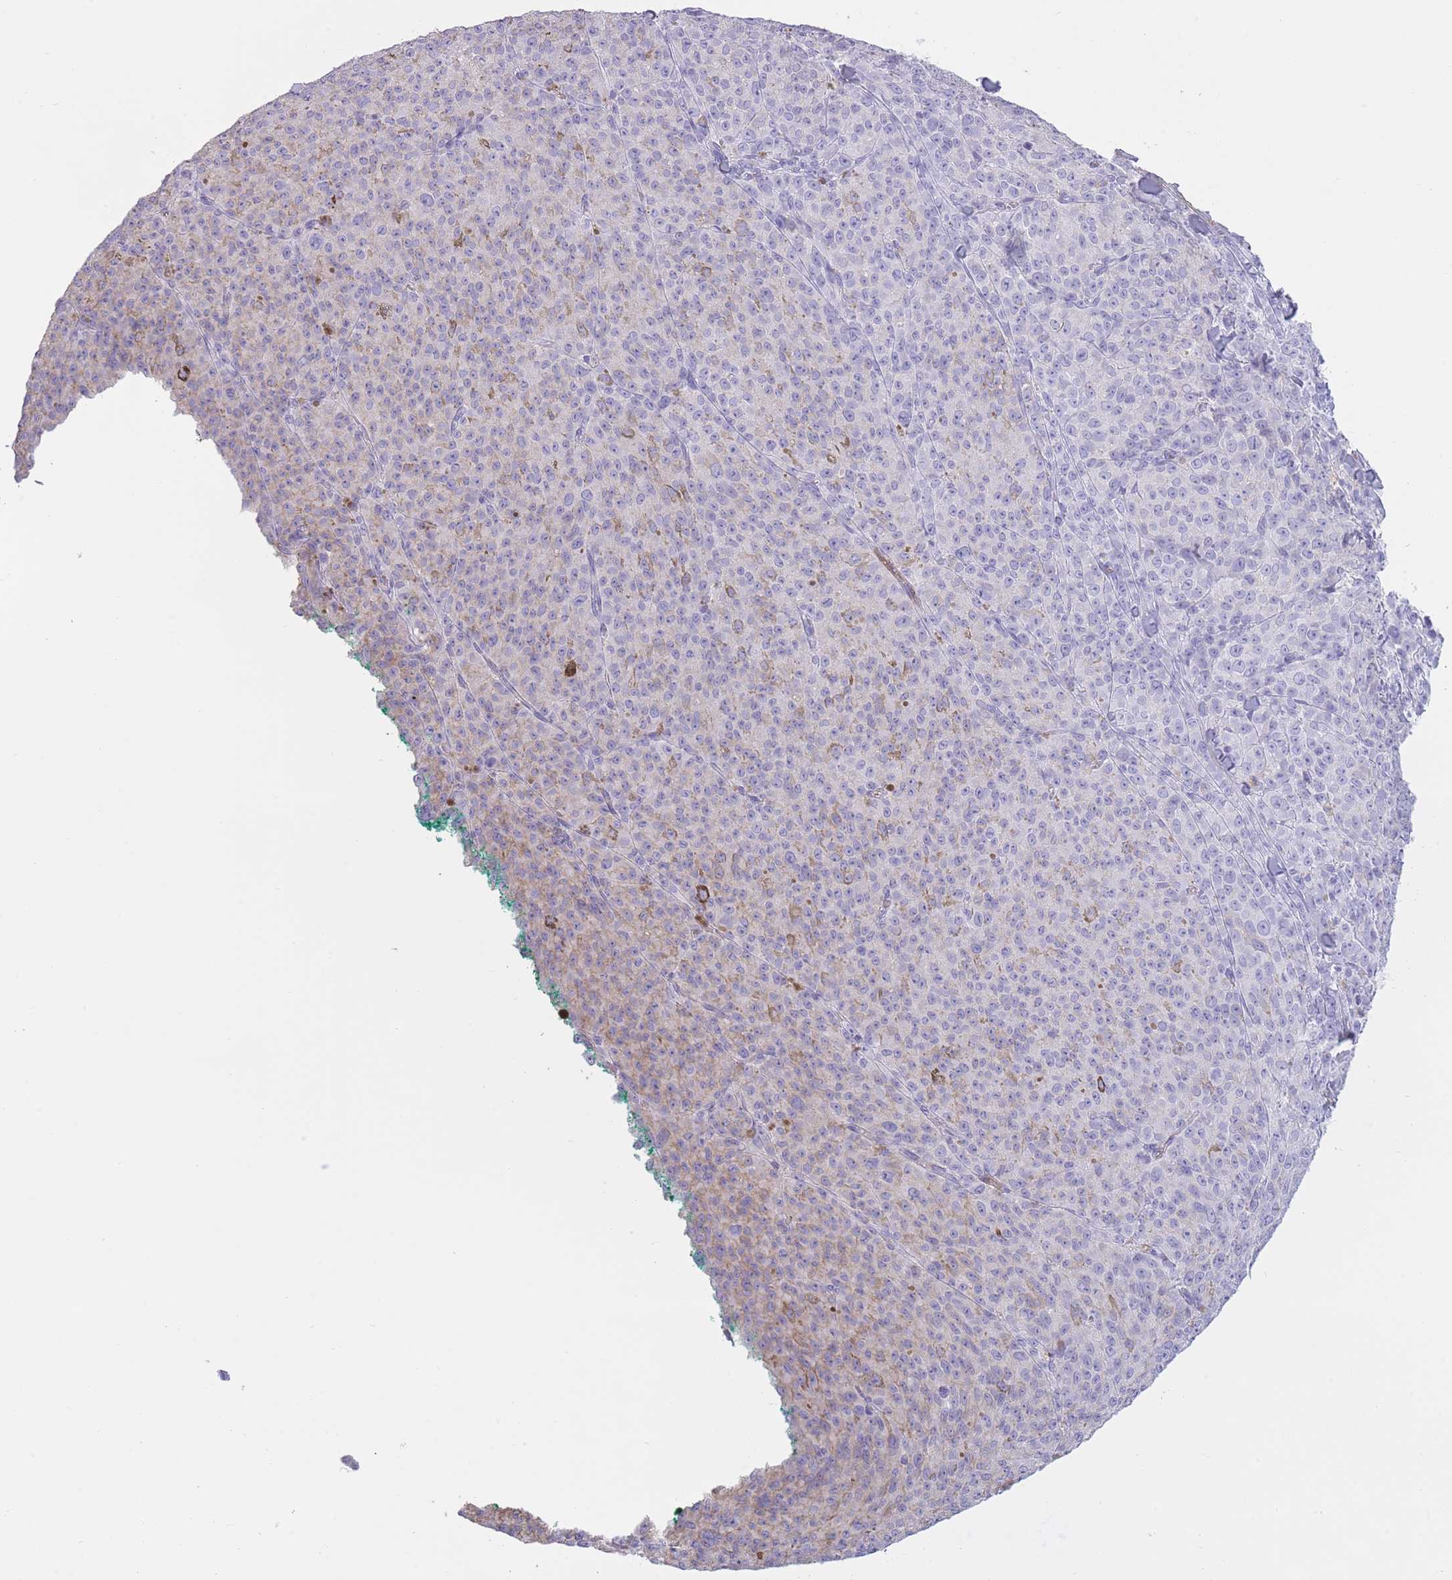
{"staining": {"intensity": "weak", "quantity": "<25%", "location": "cytoplasmic/membranous"}, "tissue": "melanoma", "cell_type": "Tumor cells", "image_type": "cancer", "snomed": [{"axis": "morphology", "description": "Malignant melanoma, NOS"}, {"axis": "topography", "description": "Skin"}], "caption": "A photomicrograph of malignant melanoma stained for a protein displays no brown staining in tumor cells.", "gene": "AP3S2", "patient": {"sex": "female", "age": 52}}